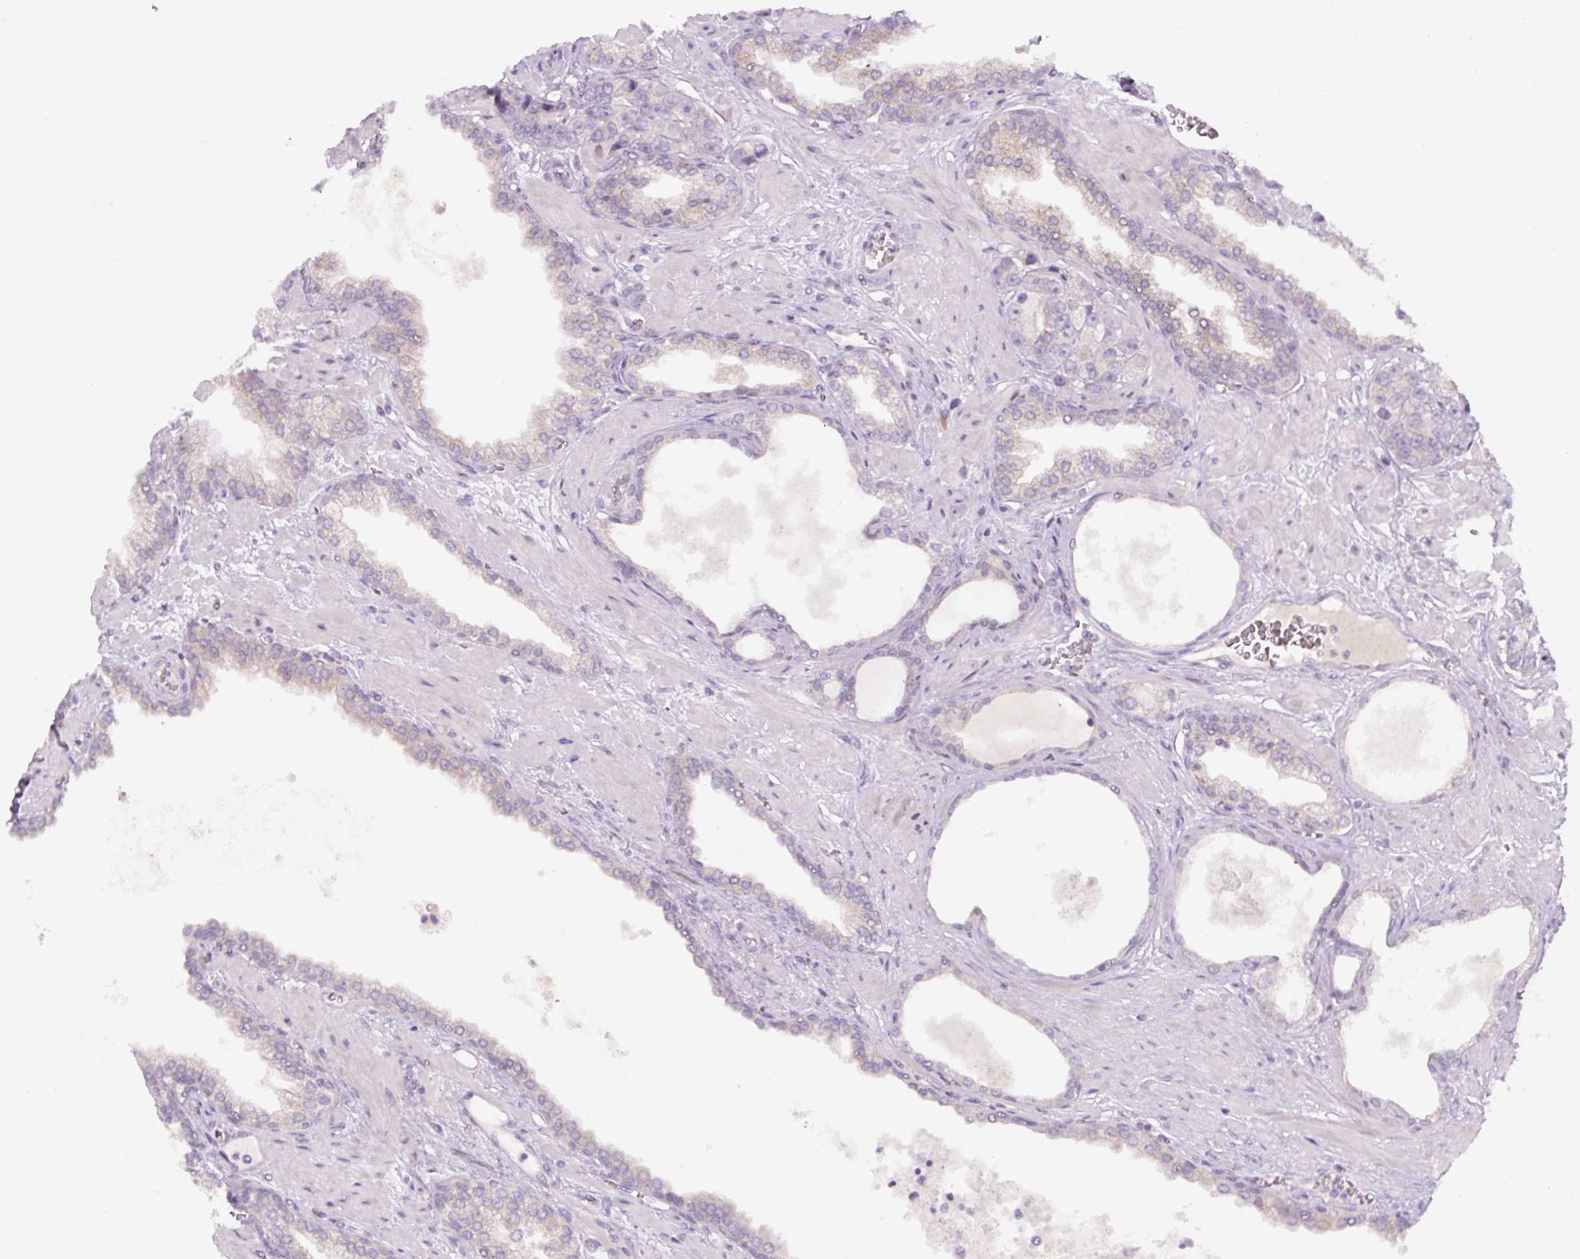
{"staining": {"intensity": "weak", "quantity": "<25%", "location": "cytoplasmic/membranous"}, "tissue": "prostate cancer", "cell_type": "Tumor cells", "image_type": "cancer", "snomed": [{"axis": "morphology", "description": "Adenocarcinoma, High grade"}, {"axis": "topography", "description": "Prostate"}], "caption": "Prostate high-grade adenocarcinoma was stained to show a protein in brown. There is no significant positivity in tumor cells.", "gene": "YIF1B", "patient": {"sex": "male", "age": 71}}